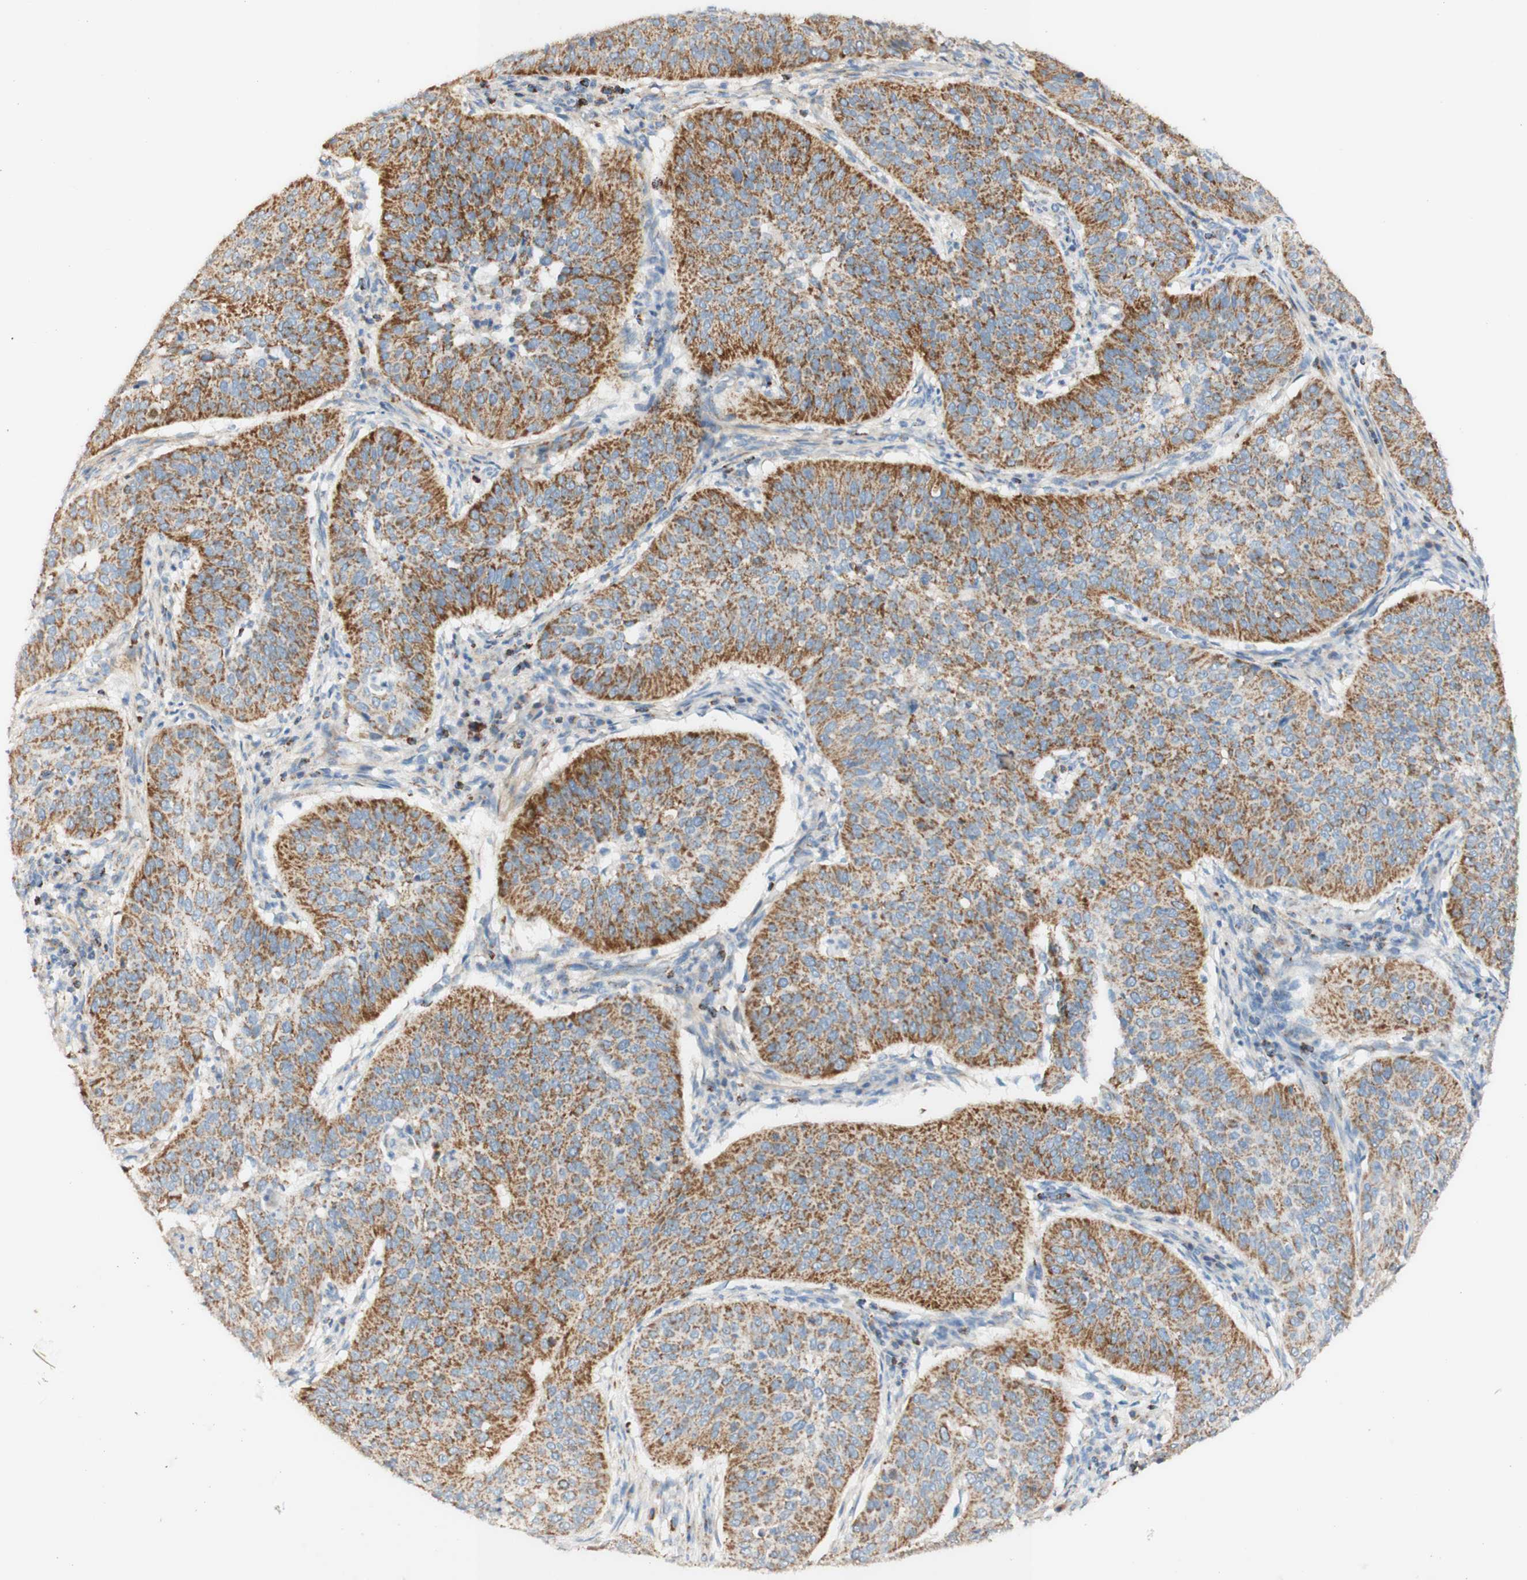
{"staining": {"intensity": "moderate", "quantity": "25%-75%", "location": "cytoplasmic/membranous"}, "tissue": "cervical cancer", "cell_type": "Tumor cells", "image_type": "cancer", "snomed": [{"axis": "morphology", "description": "Normal tissue, NOS"}, {"axis": "morphology", "description": "Squamous cell carcinoma, NOS"}, {"axis": "topography", "description": "Cervix"}], "caption": "IHC micrograph of neoplastic tissue: human cervical squamous cell carcinoma stained using IHC displays medium levels of moderate protein expression localized specifically in the cytoplasmic/membranous of tumor cells, appearing as a cytoplasmic/membranous brown color.", "gene": "OXCT1", "patient": {"sex": "female", "age": 39}}